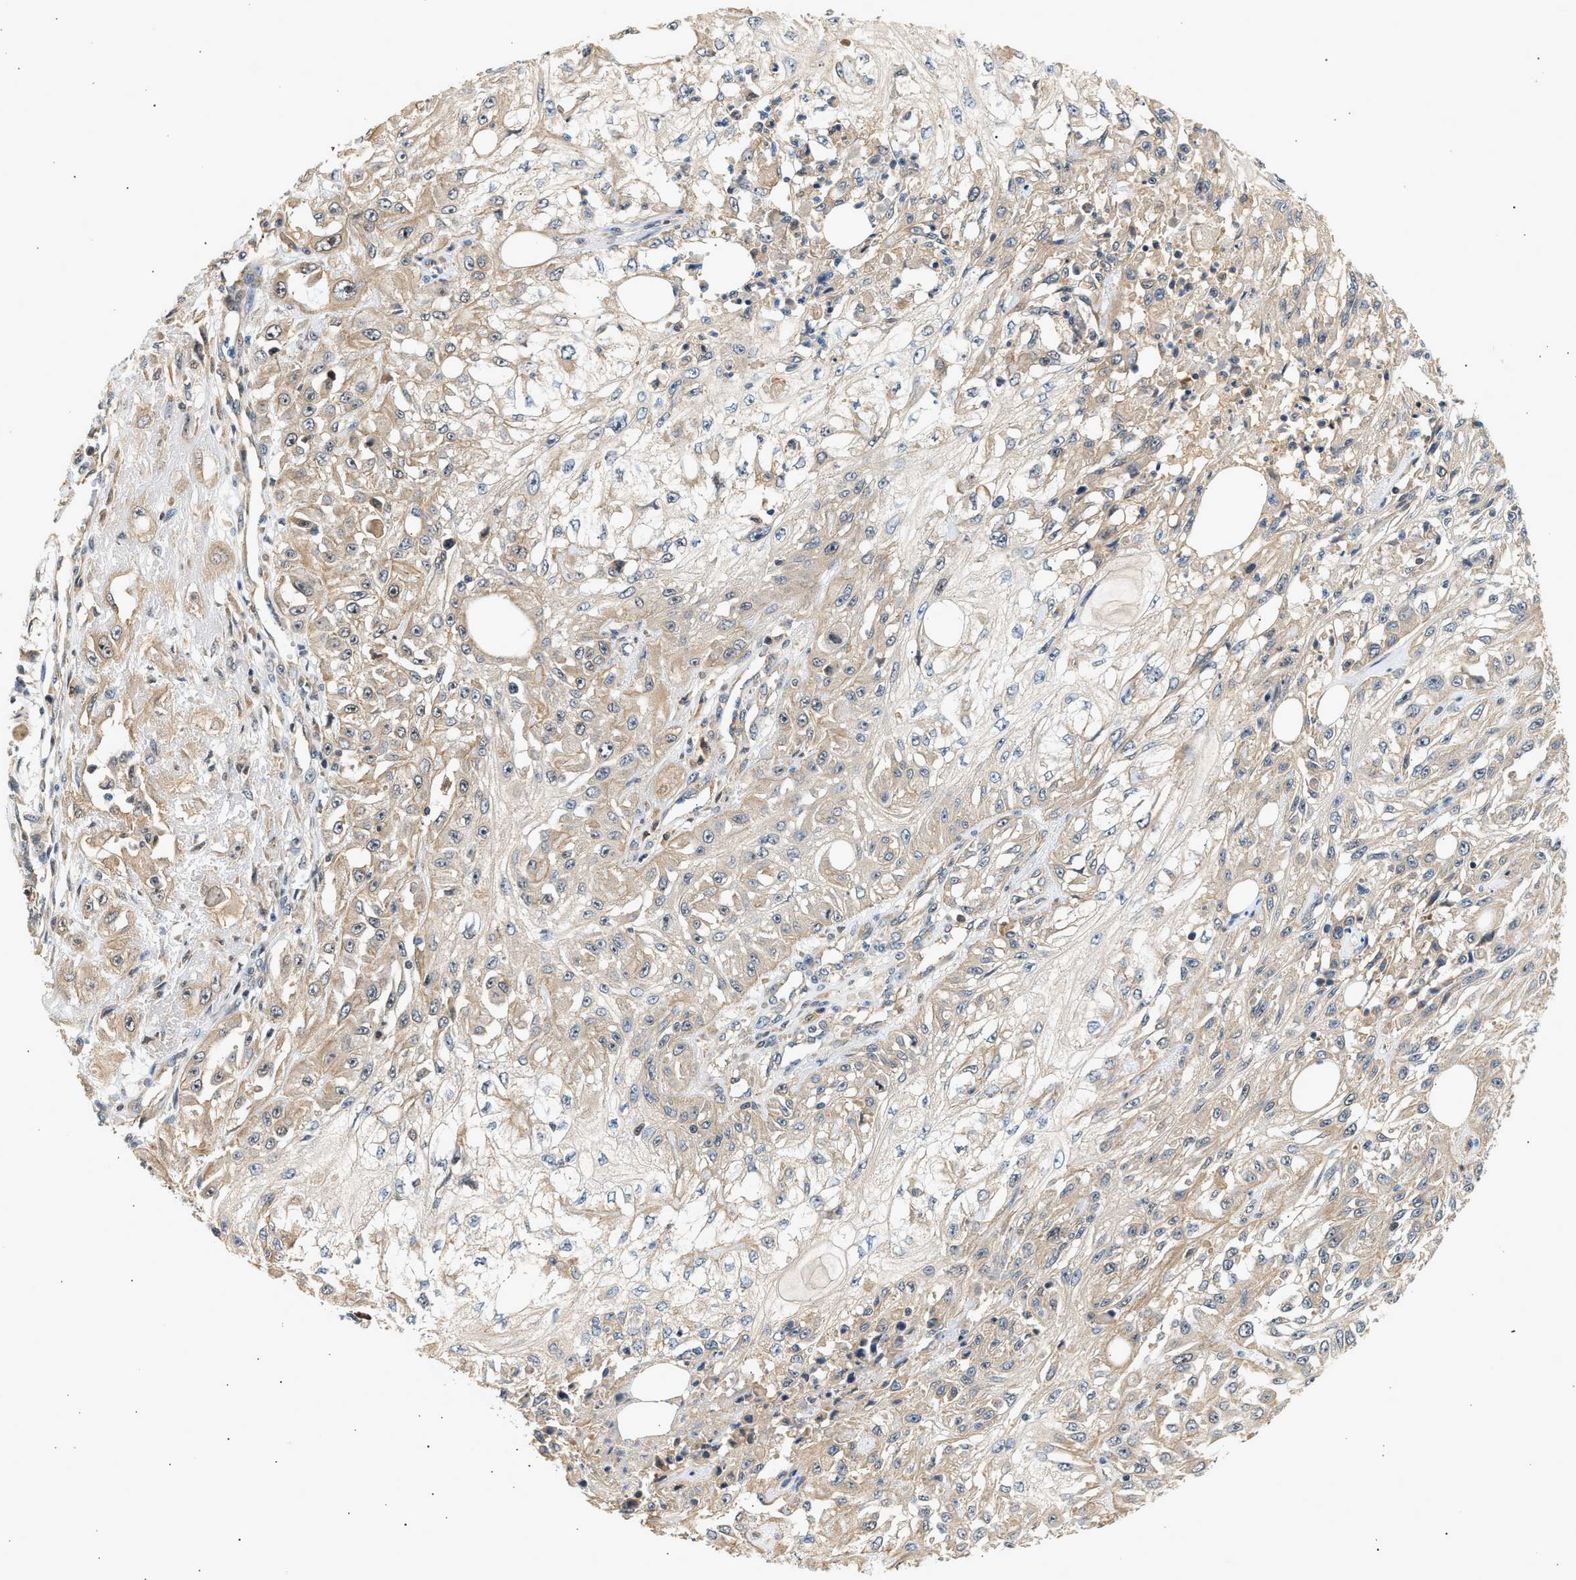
{"staining": {"intensity": "weak", "quantity": ">75%", "location": "cytoplasmic/membranous"}, "tissue": "skin cancer", "cell_type": "Tumor cells", "image_type": "cancer", "snomed": [{"axis": "morphology", "description": "Squamous cell carcinoma, NOS"}, {"axis": "morphology", "description": "Squamous cell carcinoma, metastatic, NOS"}, {"axis": "topography", "description": "Skin"}, {"axis": "topography", "description": "Lymph node"}], "caption": "A micrograph showing weak cytoplasmic/membranous positivity in about >75% of tumor cells in squamous cell carcinoma (skin), as visualized by brown immunohistochemical staining.", "gene": "WDR31", "patient": {"sex": "male", "age": 75}}